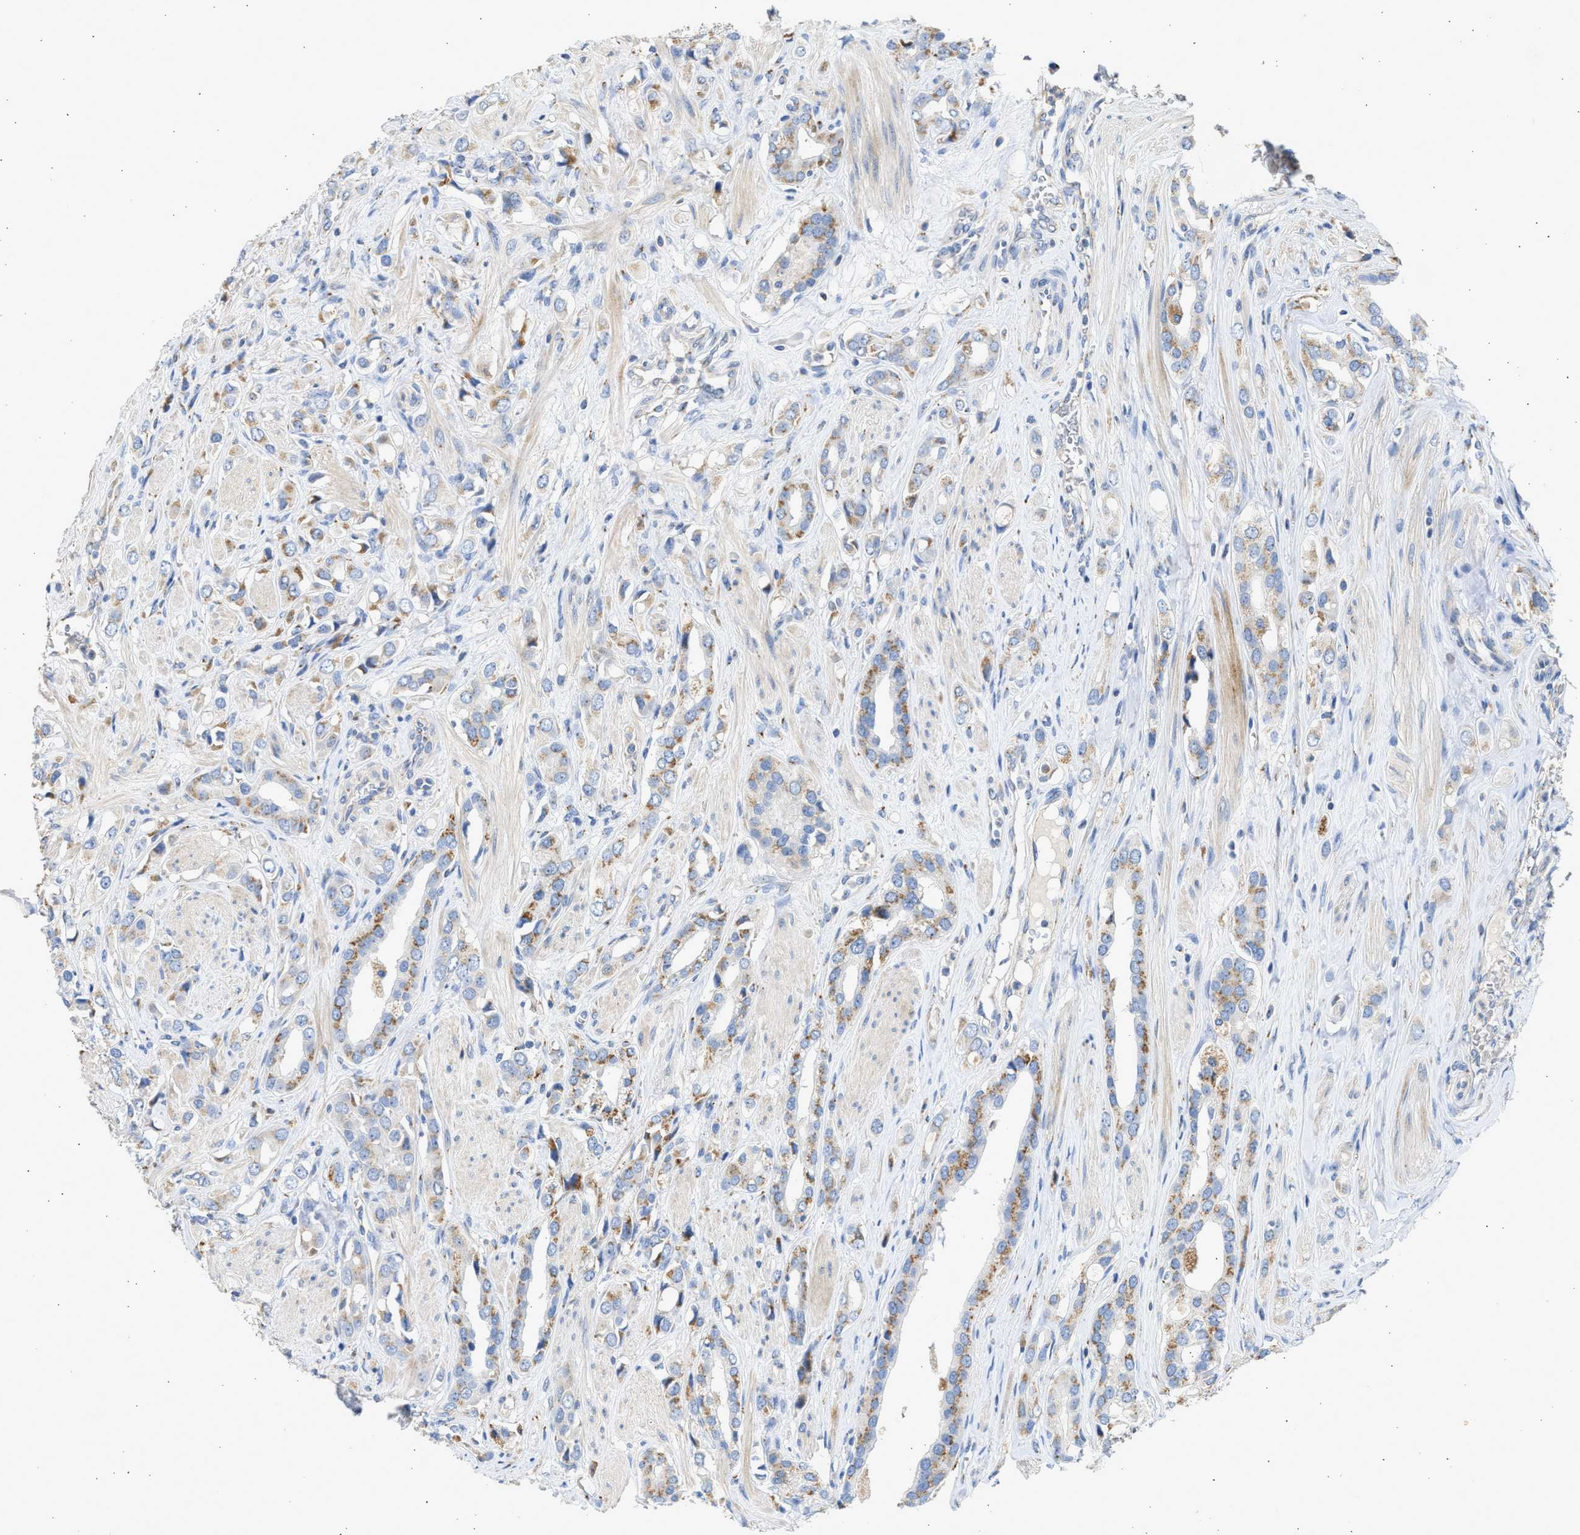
{"staining": {"intensity": "moderate", "quantity": ">75%", "location": "cytoplasmic/membranous"}, "tissue": "prostate cancer", "cell_type": "Tumor cells", "image_type": "cancer", "snomed": [{"axis": "morphology", "description": "Adenocarcinoma, High grade"}, {"axis": "topography", "description": "Prostate"}], "caption": "An immunohistochemistry histopathology image of tumor tissue is shown. Protein staining in brown highlights moderate cytoplasmic/membranous positivity in high-grade adenocarcinoma (prostate) within tumor cells.", "gene": "IPO8", "patient": {"sex": "male", "age": 52}}